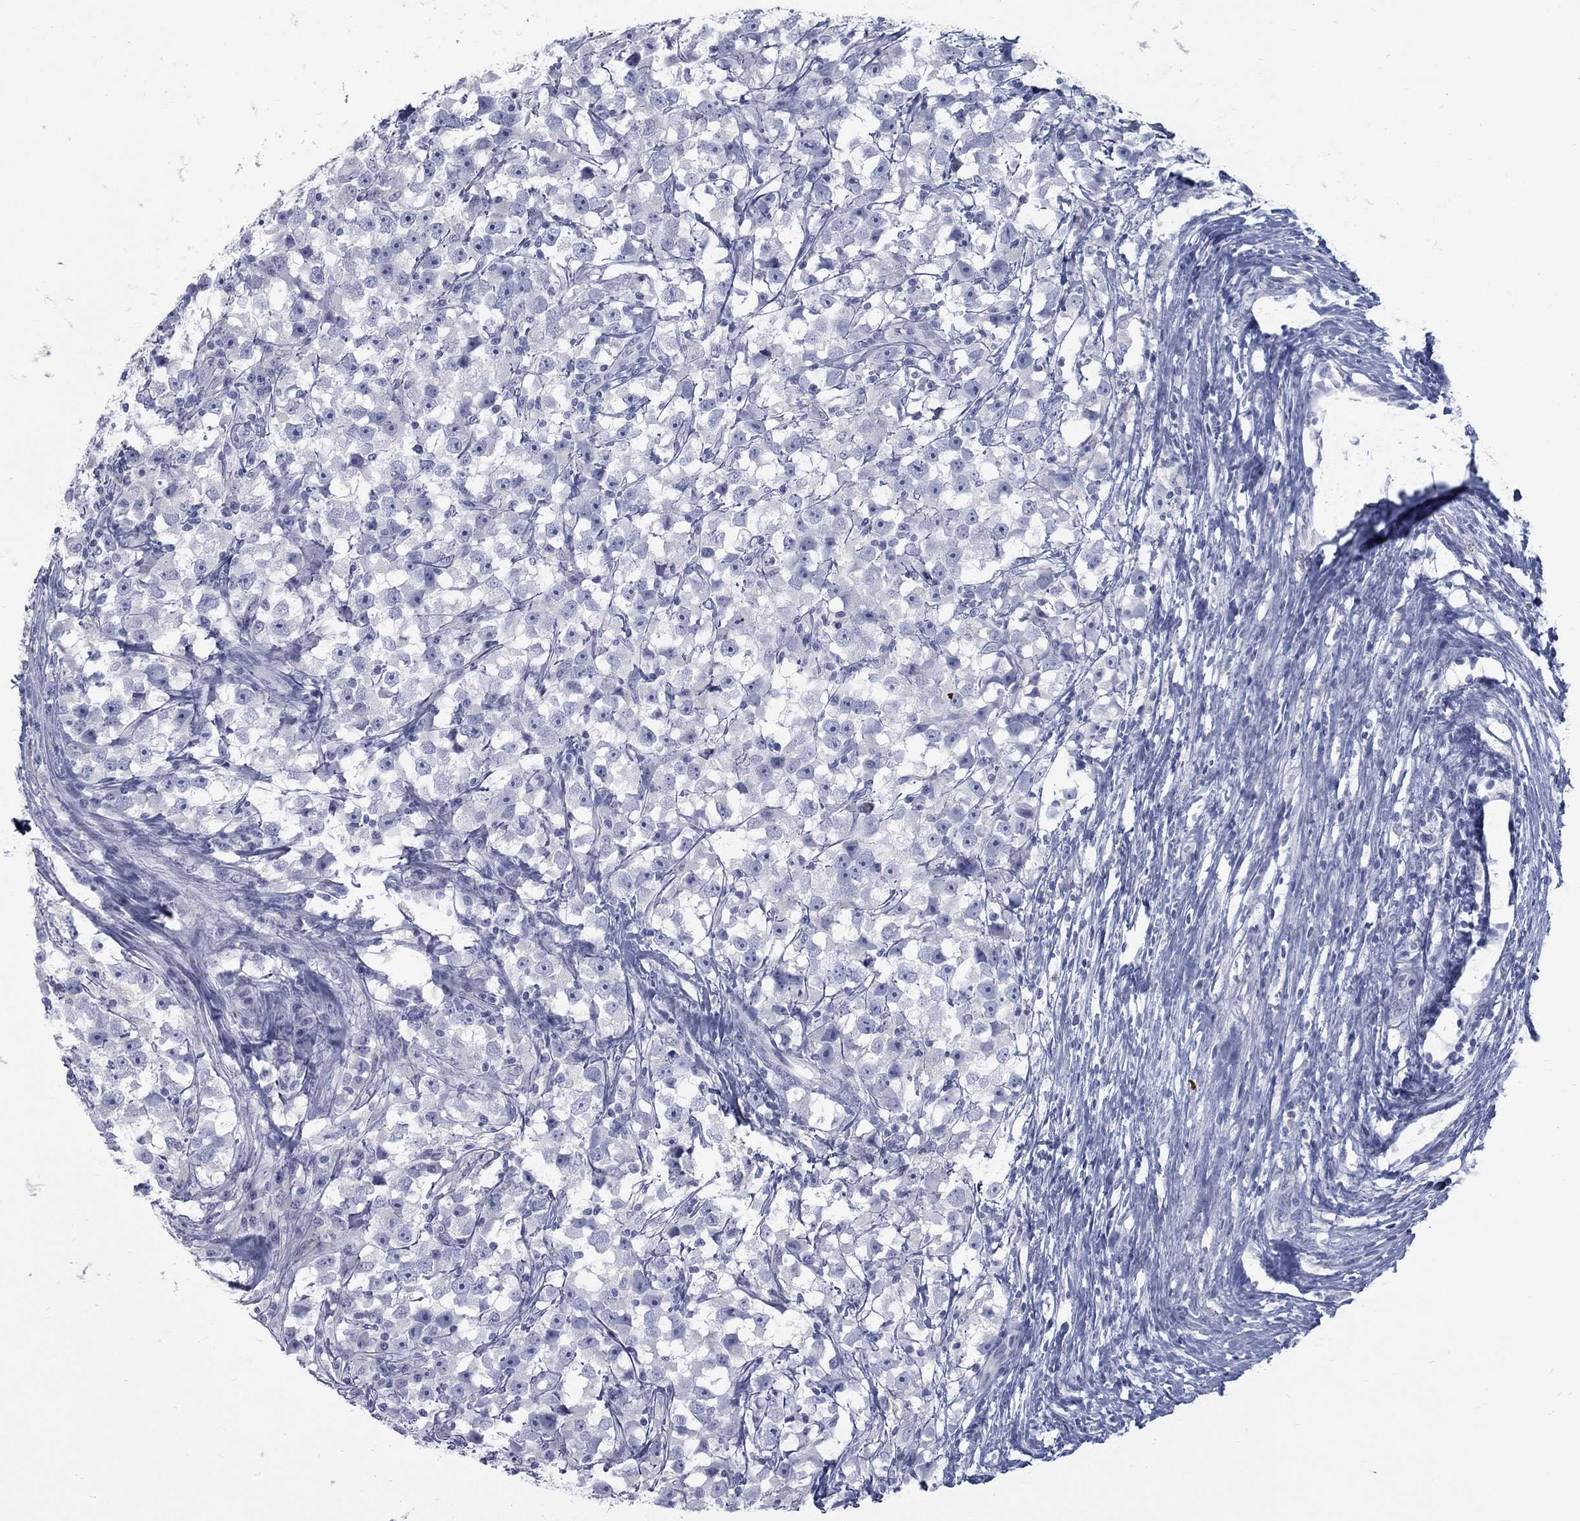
{"staining": {"intensity": "negative", "quantity": "none", "location": "none"}, "tissue": "testis cancer", "cell_type": "Tumor cells", "image_type": "cancer", "snomed": [{"axis": "morphology", "description": "Seminoma, NOS"}, {"axis": "topography", "description": "Testis"}], "caption": "A high-resolution image shows immunohistochemistry staining of testis cancer (seminoma), which reveals no significant staining in tumor cells.", "gene": "RFTN2", "patient": {"sex": "male", "age": 33}}